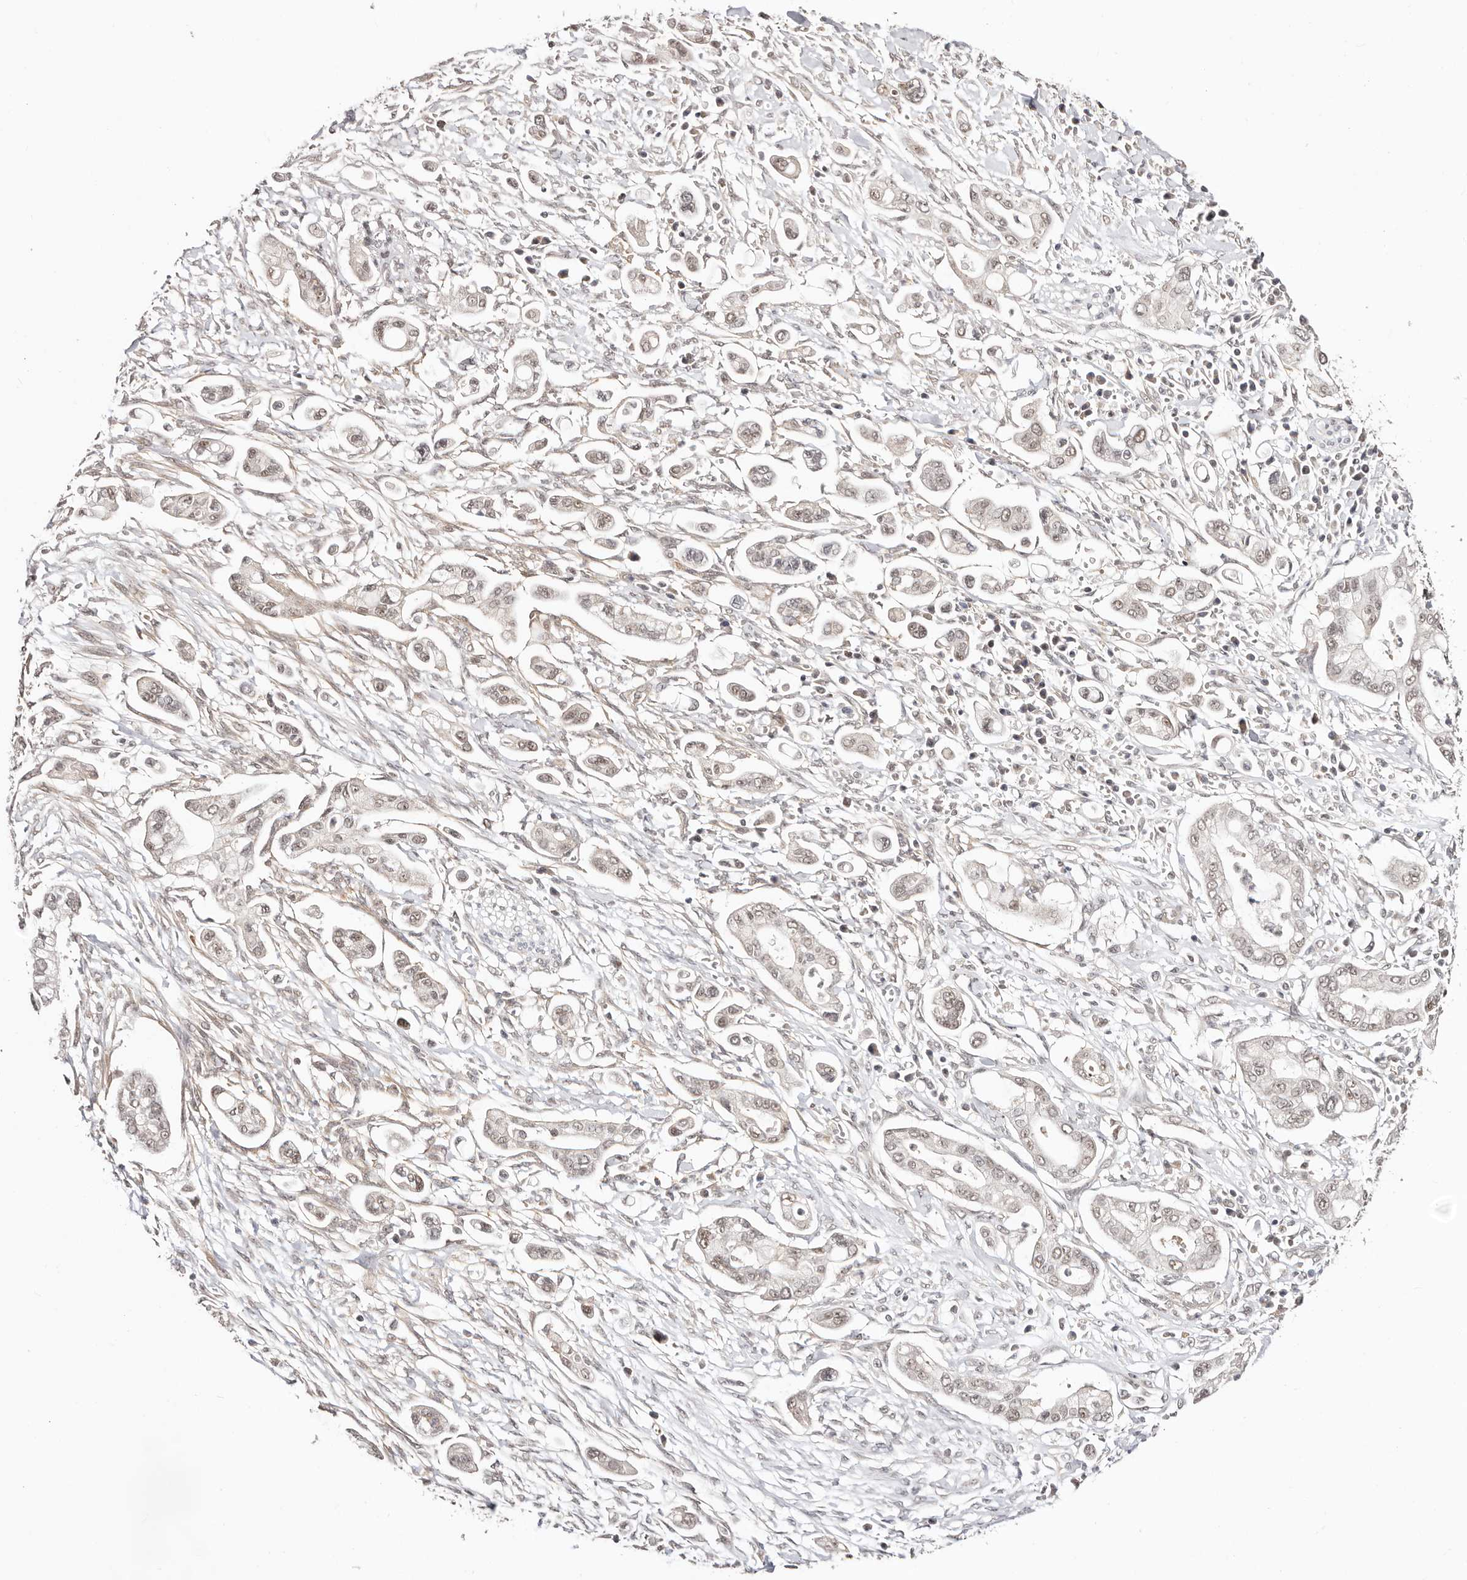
{"staining": {"intensity": "weak", "quantity": "25%-75%", "location": "nuclear"}, "tissue": "pancreatic cancer", "cell_type": "Tumor cells", "image_type": "cancer", "snomed": [{"axis": "morphology", "description": "Adenocarcinoma, NOS"}, {"axis": "topography", "description": "Pancreas"}], "caption": "Adenocarcinoma (pancreatic) stained with a brown dye shows weak nuclear positive expression in about 25%-75% of tumor cells.", "gene": "CTNNBL1", "patient": {"sex": "male", "age": 68}}